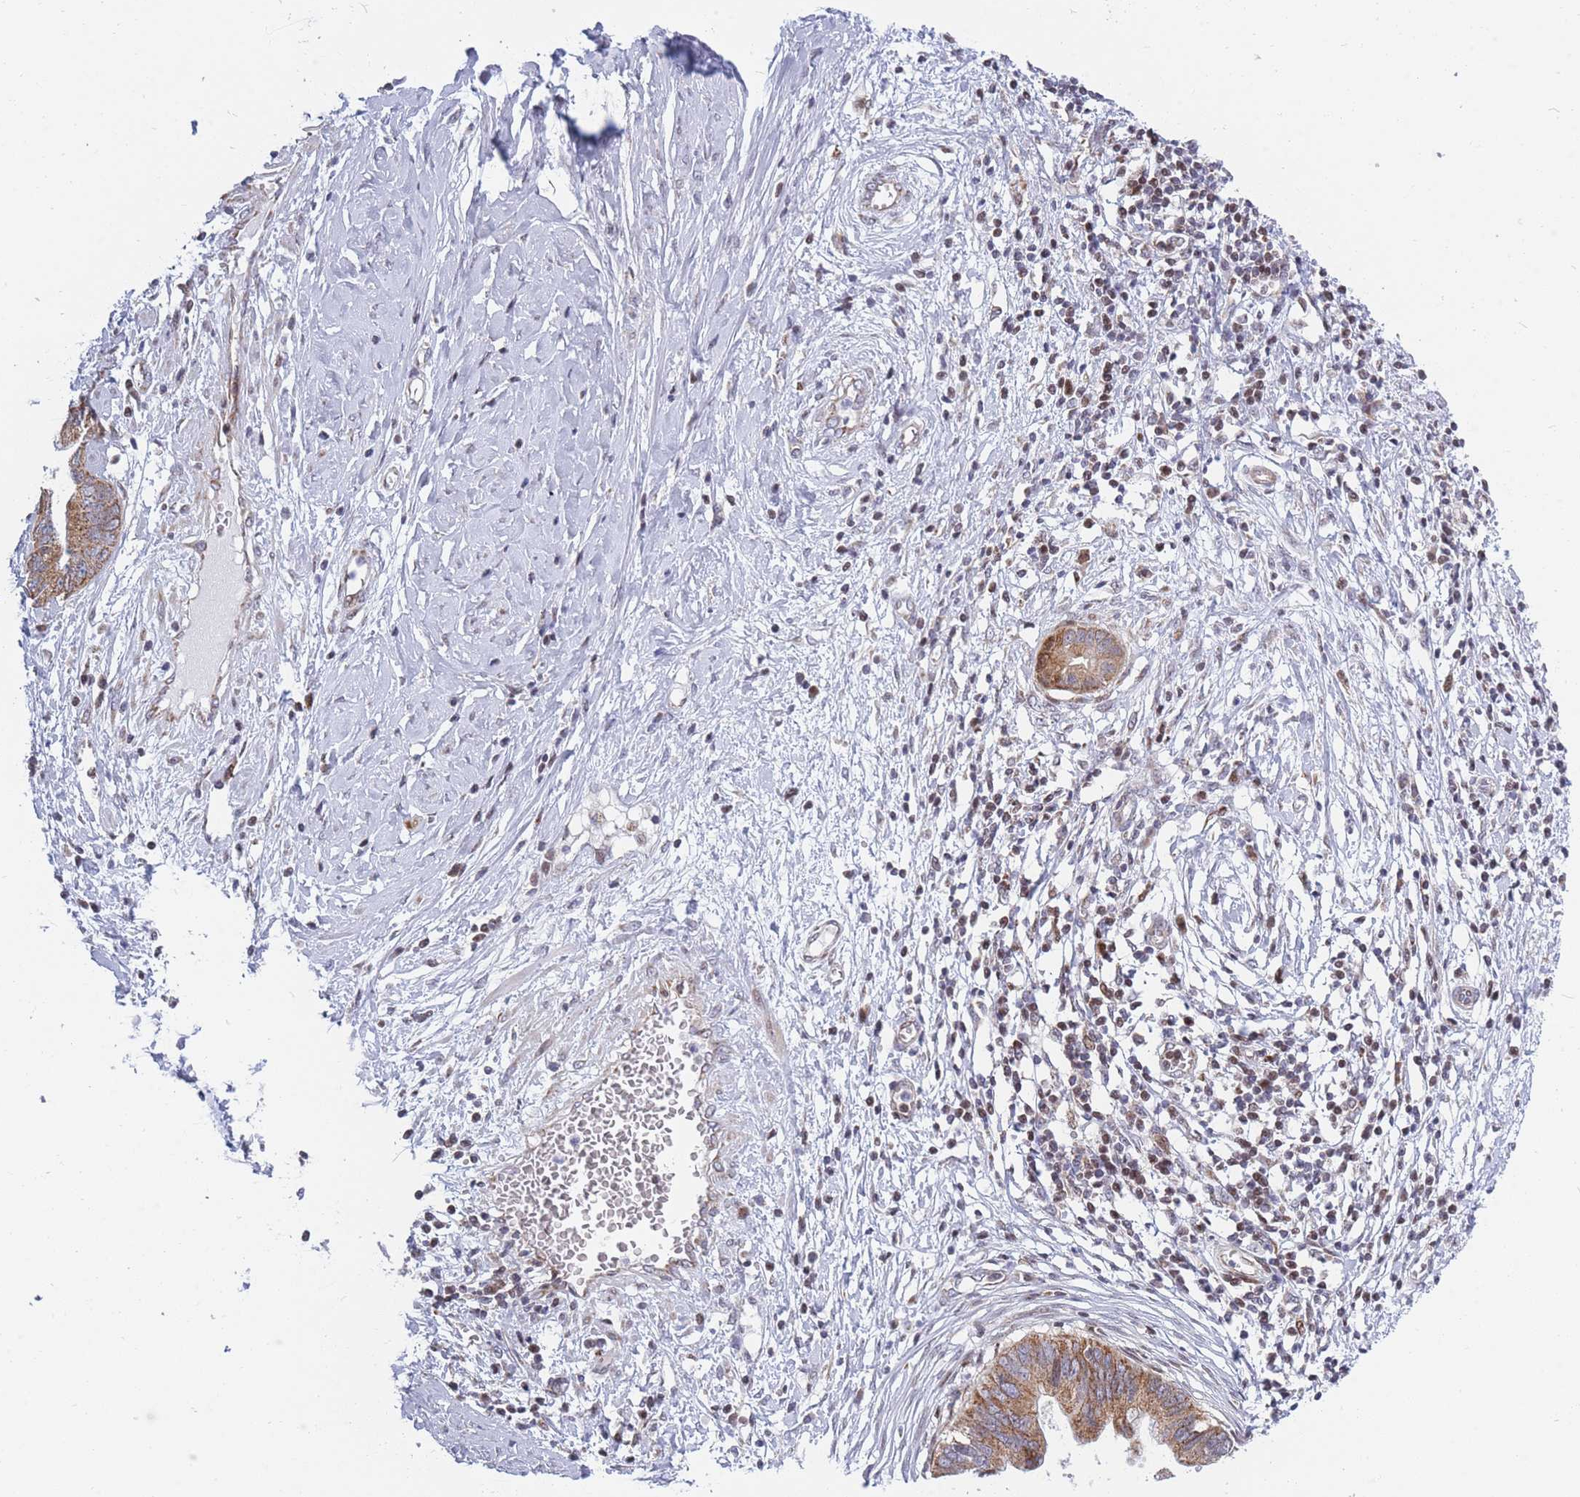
{"staining": {"intensity": "moderate", "quantity": ">75%", "location": "cytoplasmic/membranous"}, "tissue": "cervical cancer", "cell_type": "Tumor cells", "image_type": "cancer", "snomed": [{"axis": "morphology", "description": "Adenocarcinoma, NOS"}, {"axis": "topography", "description": "Cervix"}], "caption": "DAB immunohistochemical staining of human cervical cancer (adenocarcinoma) reveals moderate cytoplasmic/membranous protein positivity in approximately >75% of tumor cells. The staining was performed using DAB to visualize the protein expression in brown, while the nuclei were stained in blue with hematoxylin (Magnification: 20x).", "gene": "MOB4", "patient": {"sex": "female", "age": 44}}